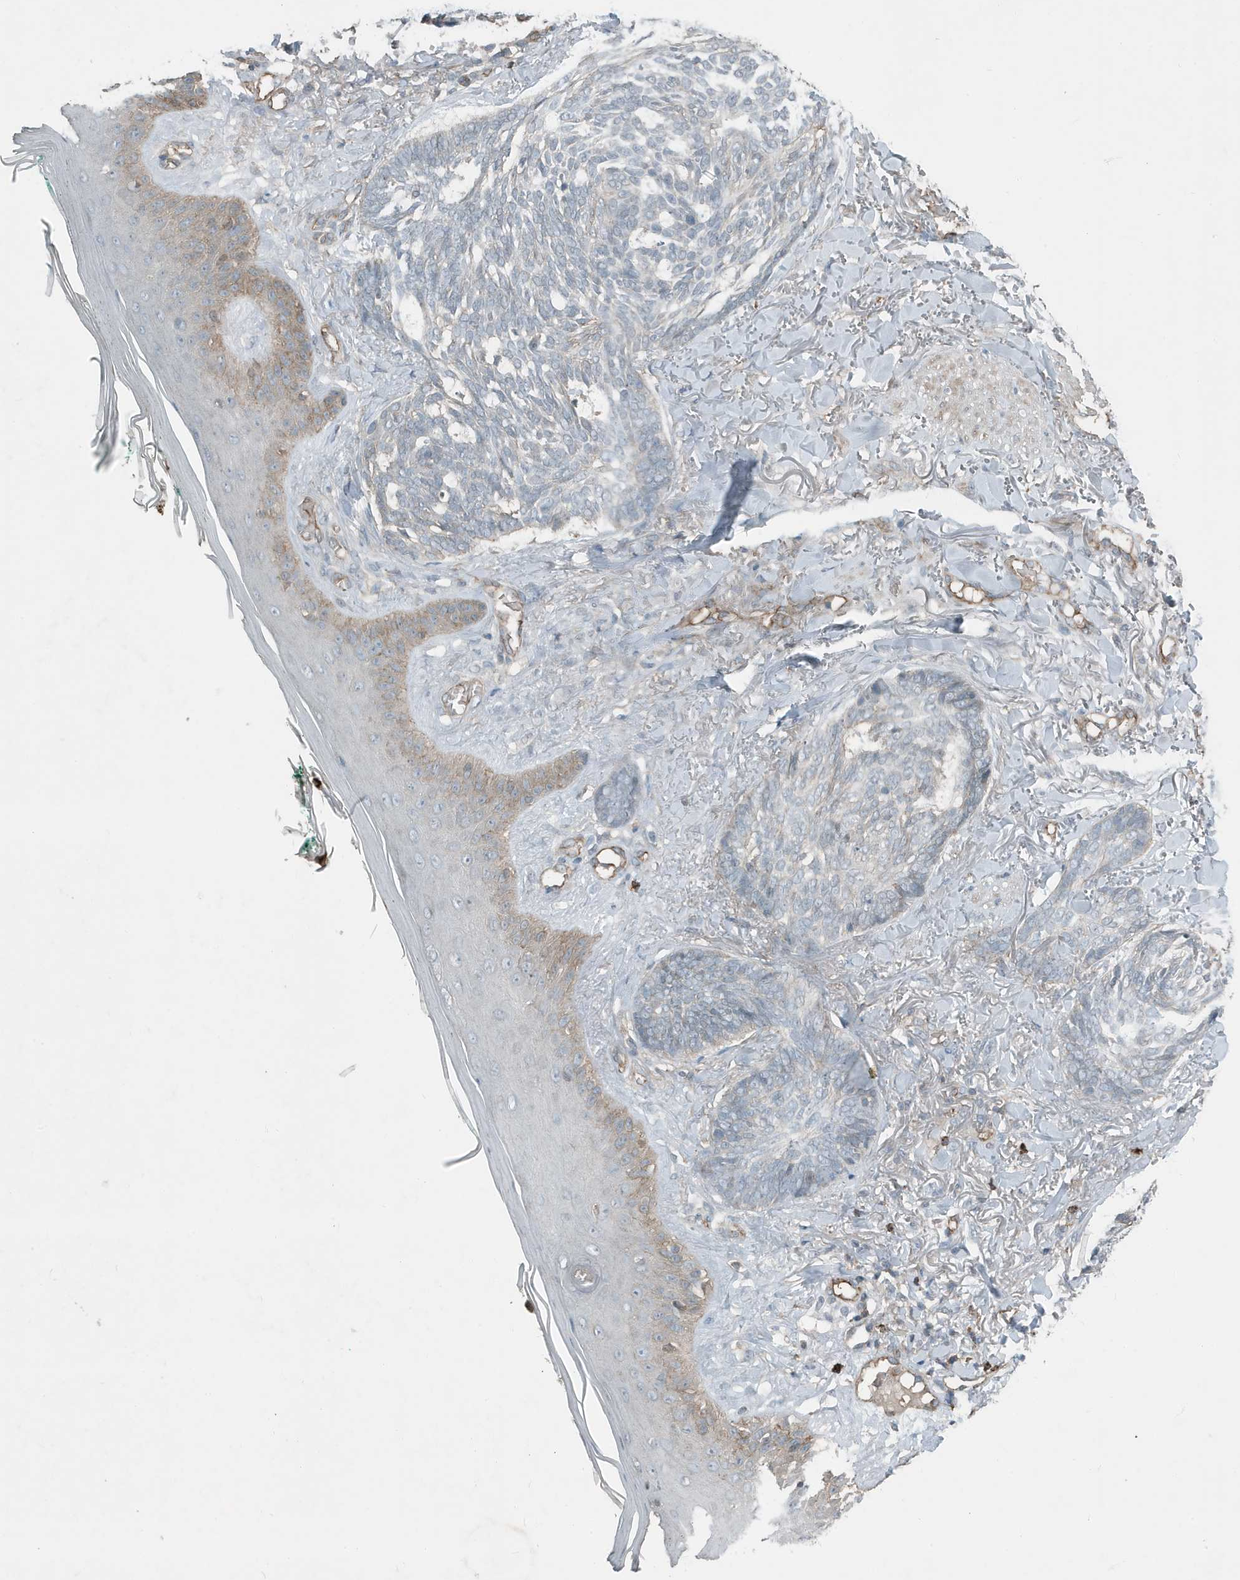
{"staining": {"intensity": "negative", "quantity": "none", "location": "none"}, "tissue": "skin cancer", "cell_type": "Tumor cells", "image_type": "cancer", "snomed": [{"axis": "morphology", "description": "Basal cell carcinoma"}, {"axis": "topography", "description": "Skin"}], "caption": "Tumor cells show no significant protein staining in skin basal cell carcinoma. (IHC, brightfield microscopy, high magnification).", "gene": "DAPP1", "patient": {"sex": "male", "age": 43}}